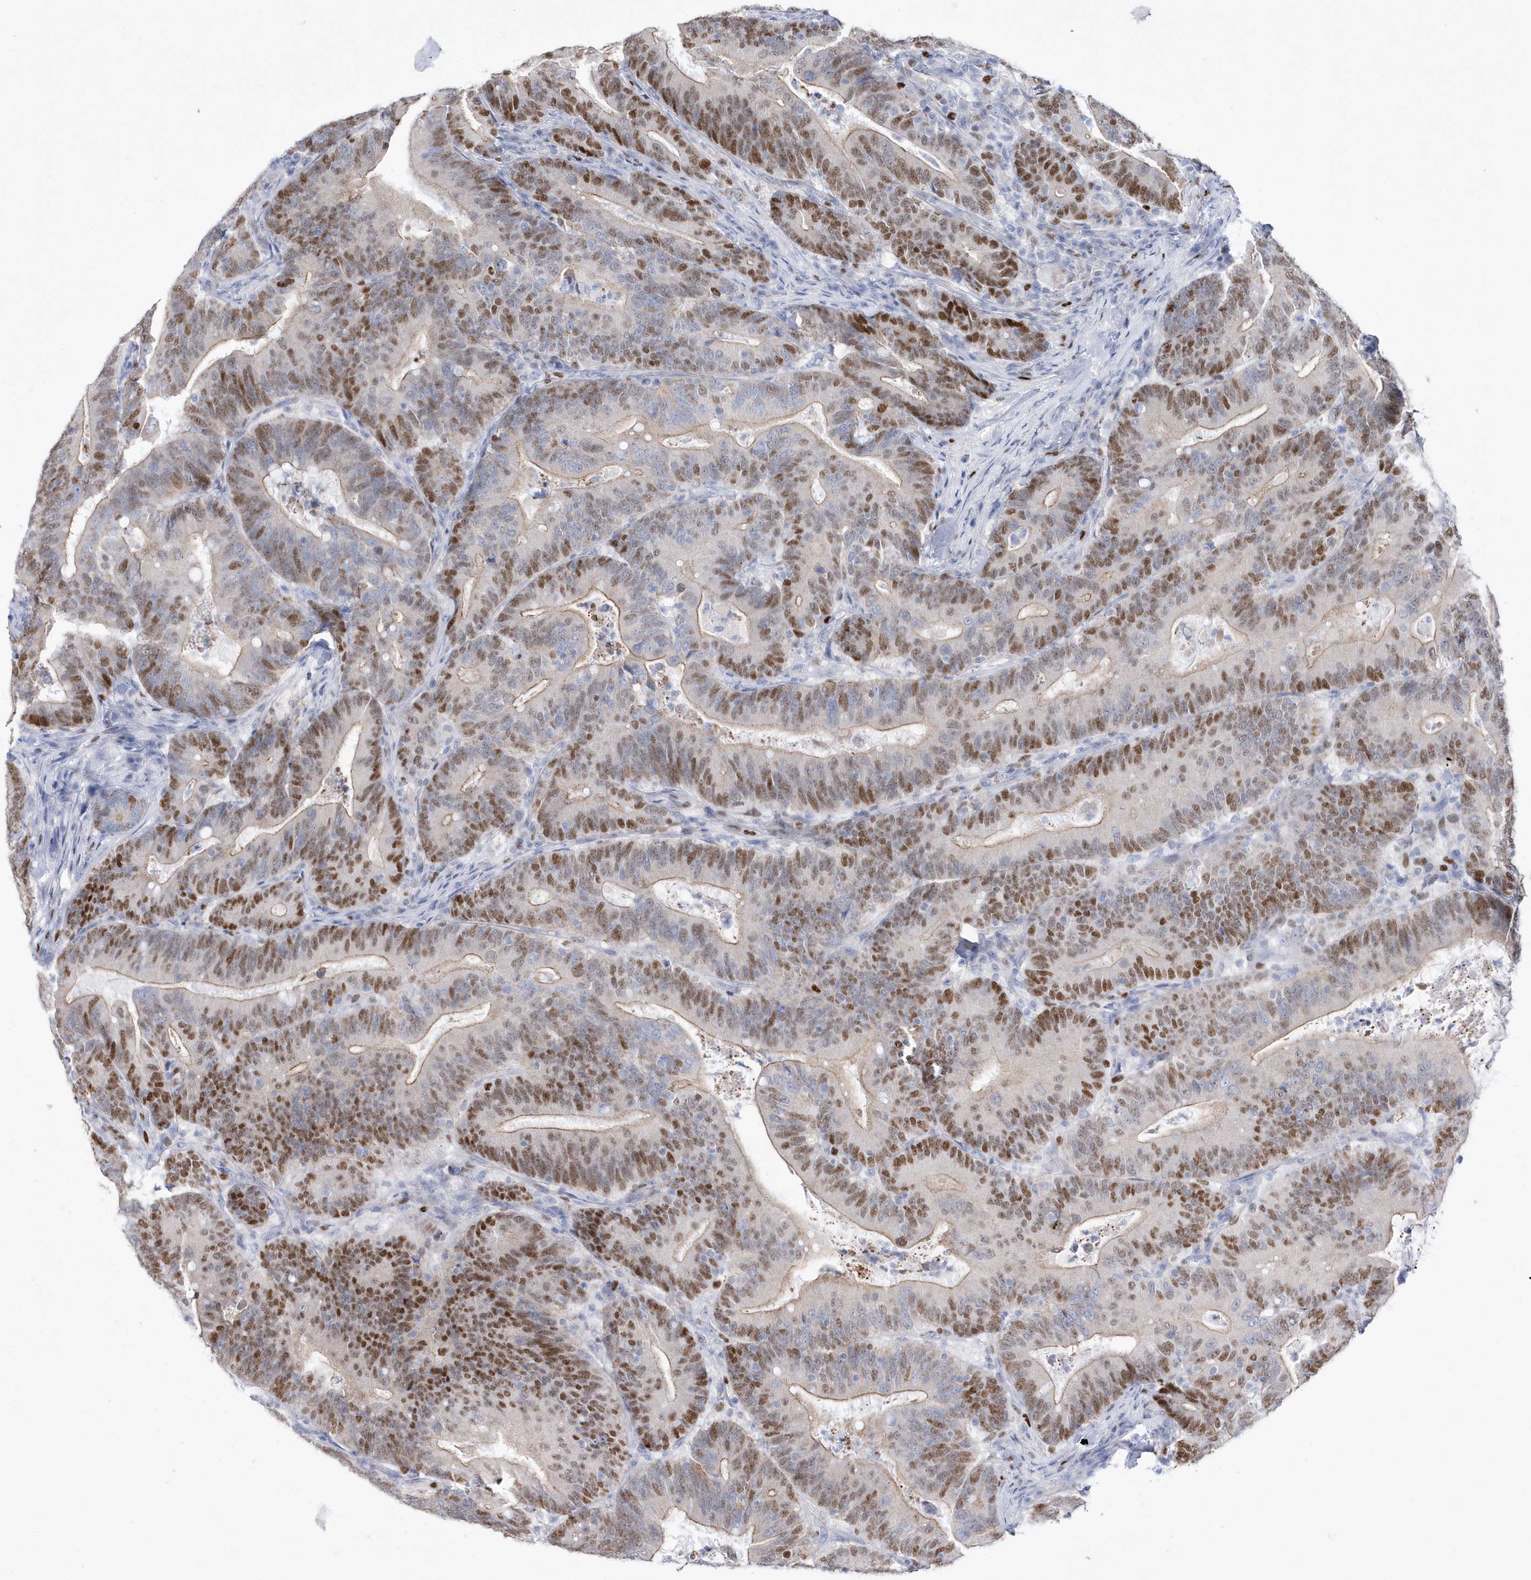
{"staining": {"intensity": "strong", "quantity": ">75%", "location": "nuclear"}, "tissue": "colorectal cancer", "cell_type": "Tumor cells", "image_type": "cancer", "snomed": [{"axis": "morphology", "description": "Adenocarcinoma, NOS"}, {"axis": "topography", "description": "Colon"}], "caption": "Human adenocarcinoma (colorectal) stained with a brown dye displays strong nuclear positive positivity in approximately >75% of tumor cells.", "gene": "TMCO6", "patient": {"sex": "female", "age": 66}}